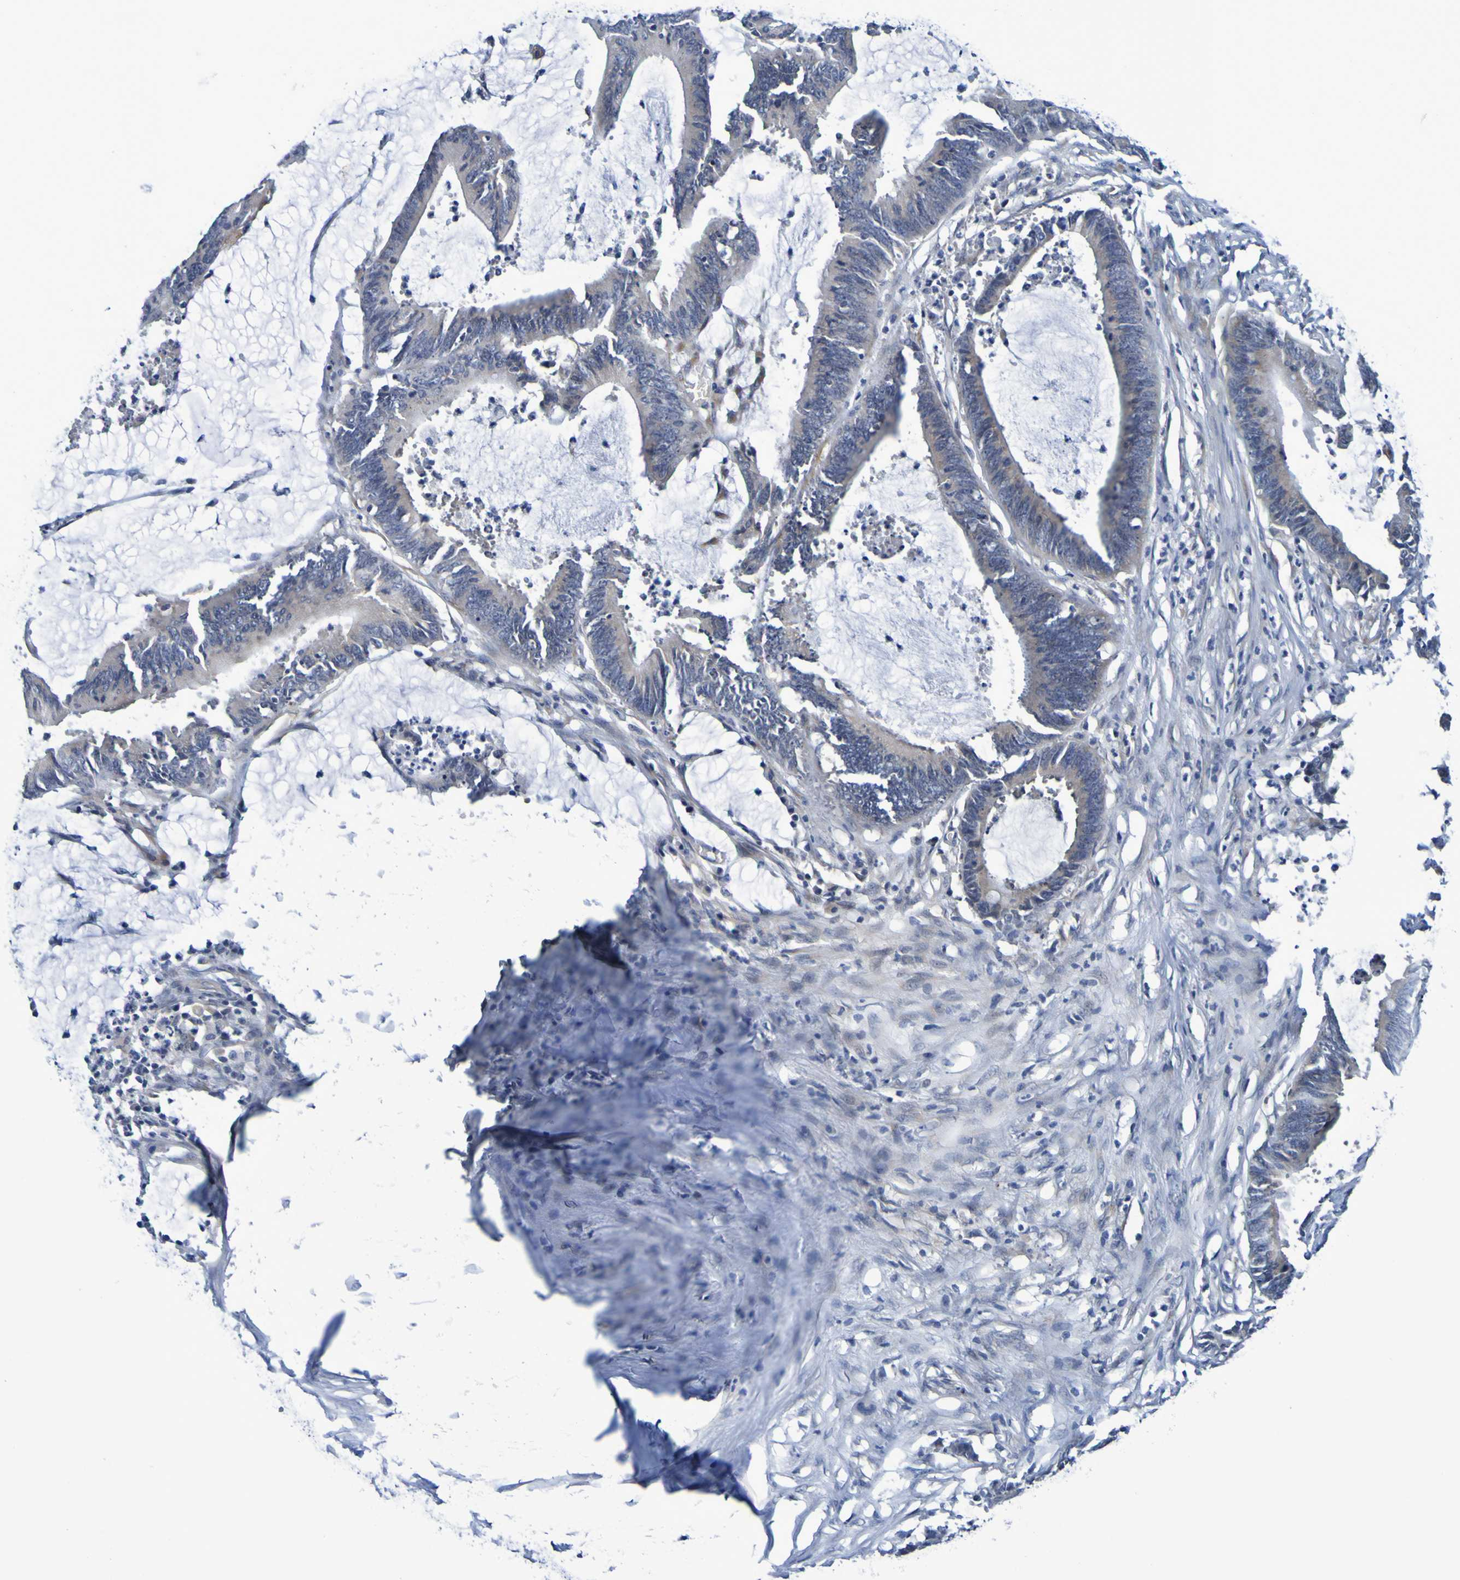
{"staining": {"intensity": "weak", "quantity": "<25%", "location": "cytoplasmic/membranous"}, "tissue": "colorectal cancer", "cell_type": "Tumor cells", "image_type": "cancer", "snomed": [{"axis": "morphology", "description": "Adenocarcinoma, NOS"}, {"axis": "topography", "description": "Rectum"}], "caption": "Immunohistochemical staining of human colorectal adenocarcinoma reveals no significant expression in tumor cells. (DAB immunohistochemistry visualized using brightfield microscopy, high magnification).", "gene": "VMA21", "patient": {"sex": "female", "age": 66}}